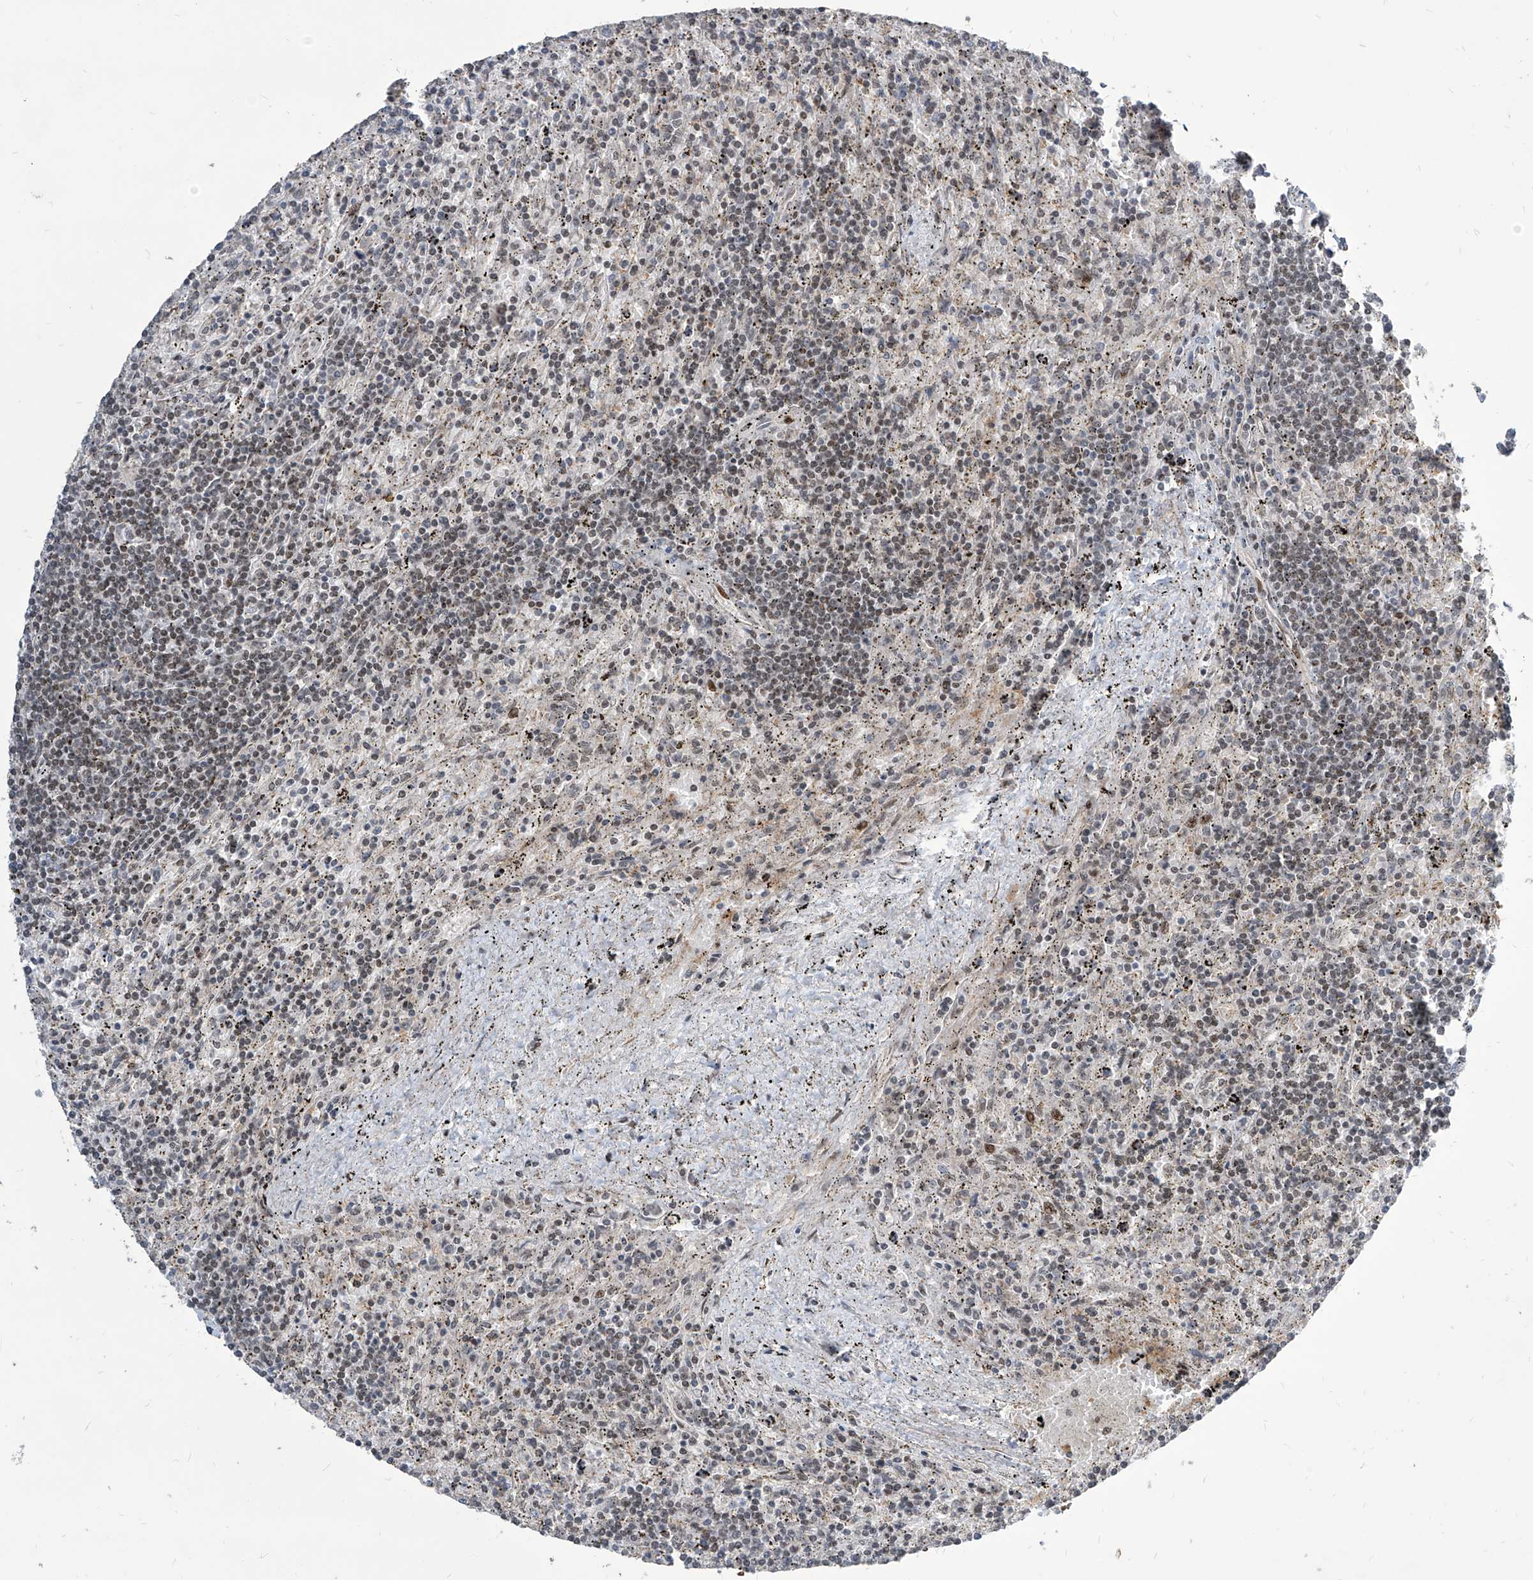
{"staining": {"intensity": "negative", "quantity": "none", "location": "none"}, "tissue": "lymphoma", "cell_type": "Tumor cells", "image_type": "cancer", "snomed": [{"axis": "morphology", "description": "Malignant lymphoma, non-Hodgkin's type, Low grade"}, {"axis": "topography", "description": "Spleen"}], "caption": "DAB immunohistochemical staining of lymphoma demonstrates no significant positivity in tumor cells.", "gene": "IRF2", "patient": {"sex": "male", "age": 76}}